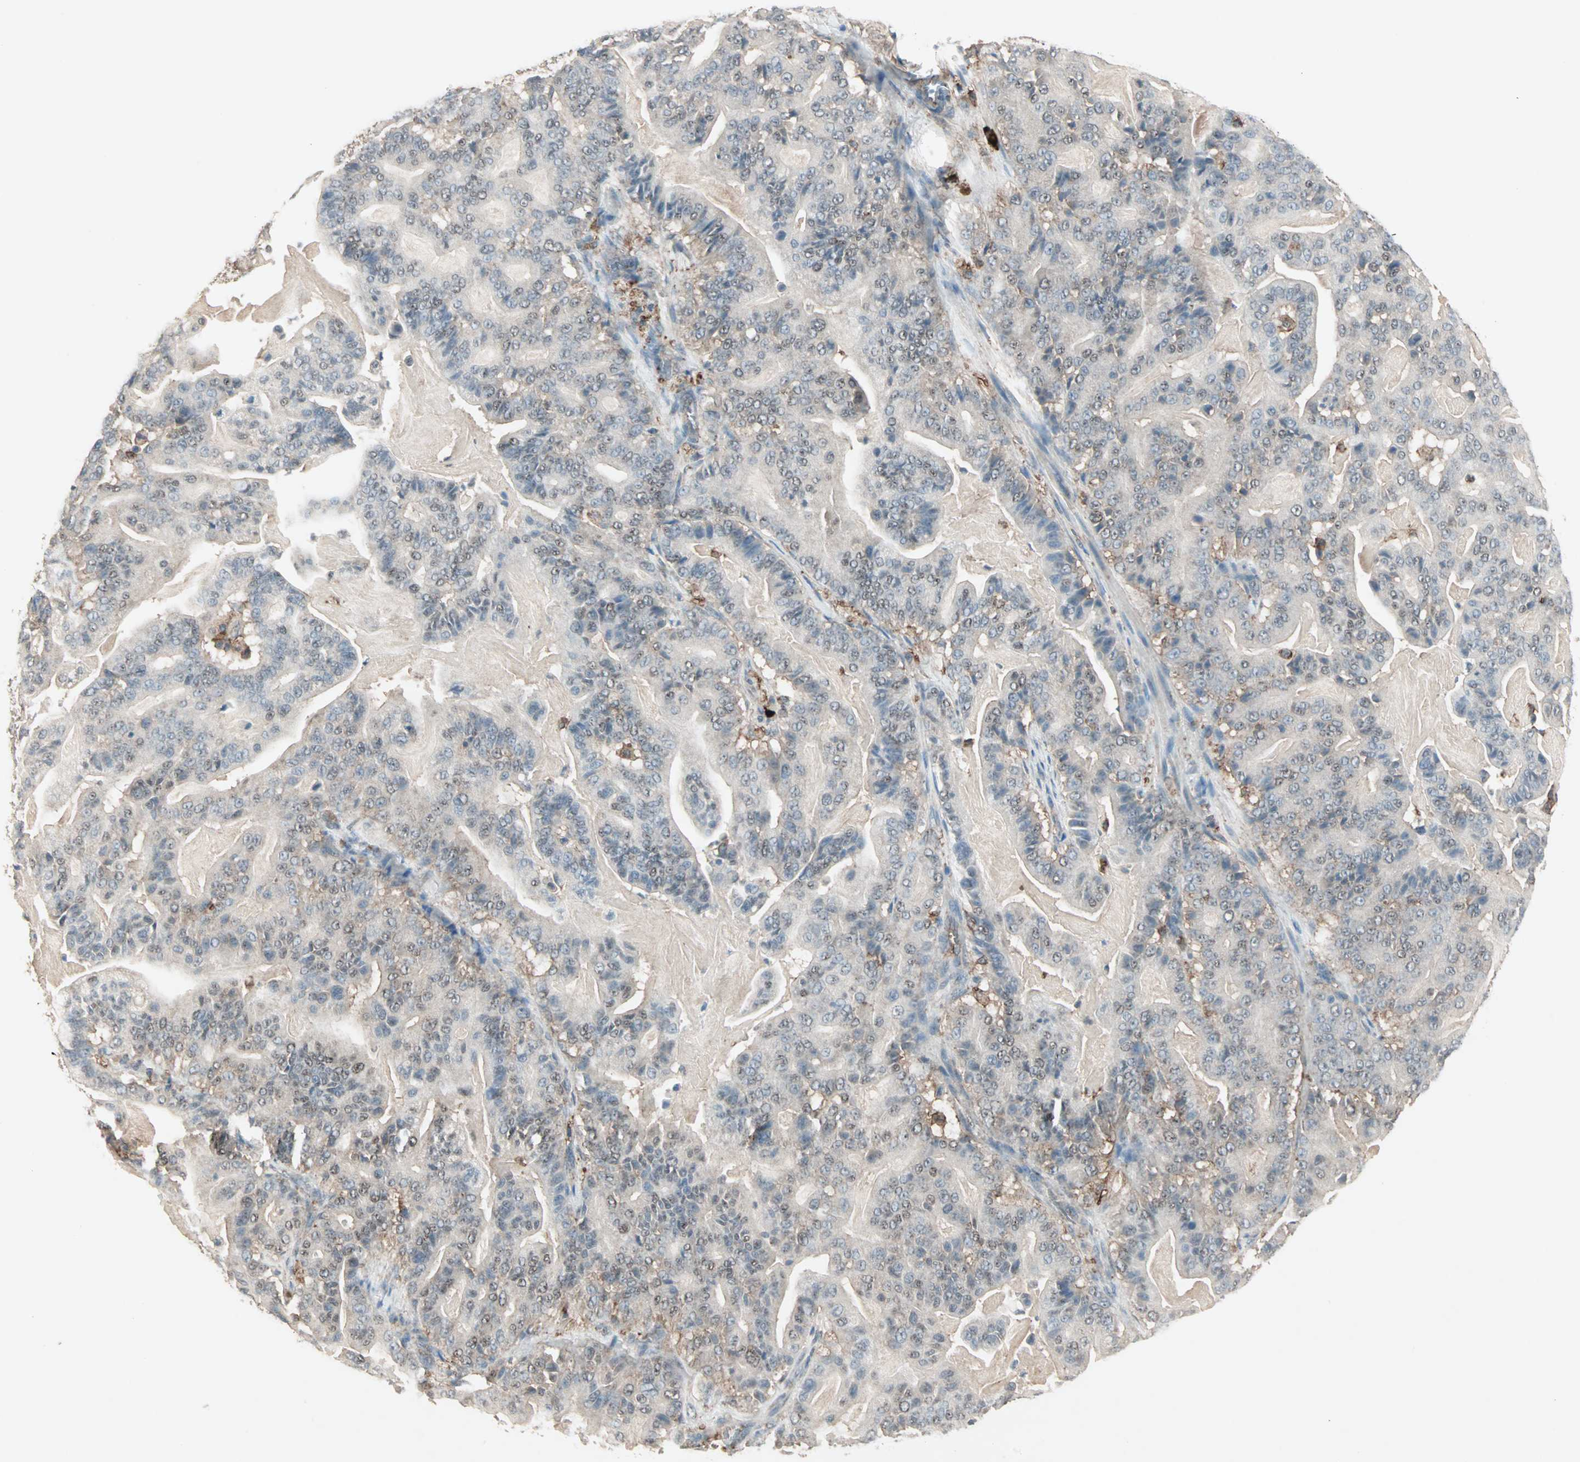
{"staining": {"intensity": "weak", "quantity": "25%-75%", "location": "nuclear"}, "tissue": "pancreatic cancer", "cell_type": "Tumor cells", "image_type": "cancer", "snomed": [{"axis": "morphology", "description": "Adenocarcinoma, NOS"}, {"axis": "topography", "description": "Pancreas"}], "caption": "Approximately 25%-75% of tumor cells in pancreatic cancer (adenocarcinoma) demonstrate weak nuclear protein positivity as visualized by brown immunohistochemical staining.", "gene": "MMP3", "patient": {"sex": "male", "age": 63}}